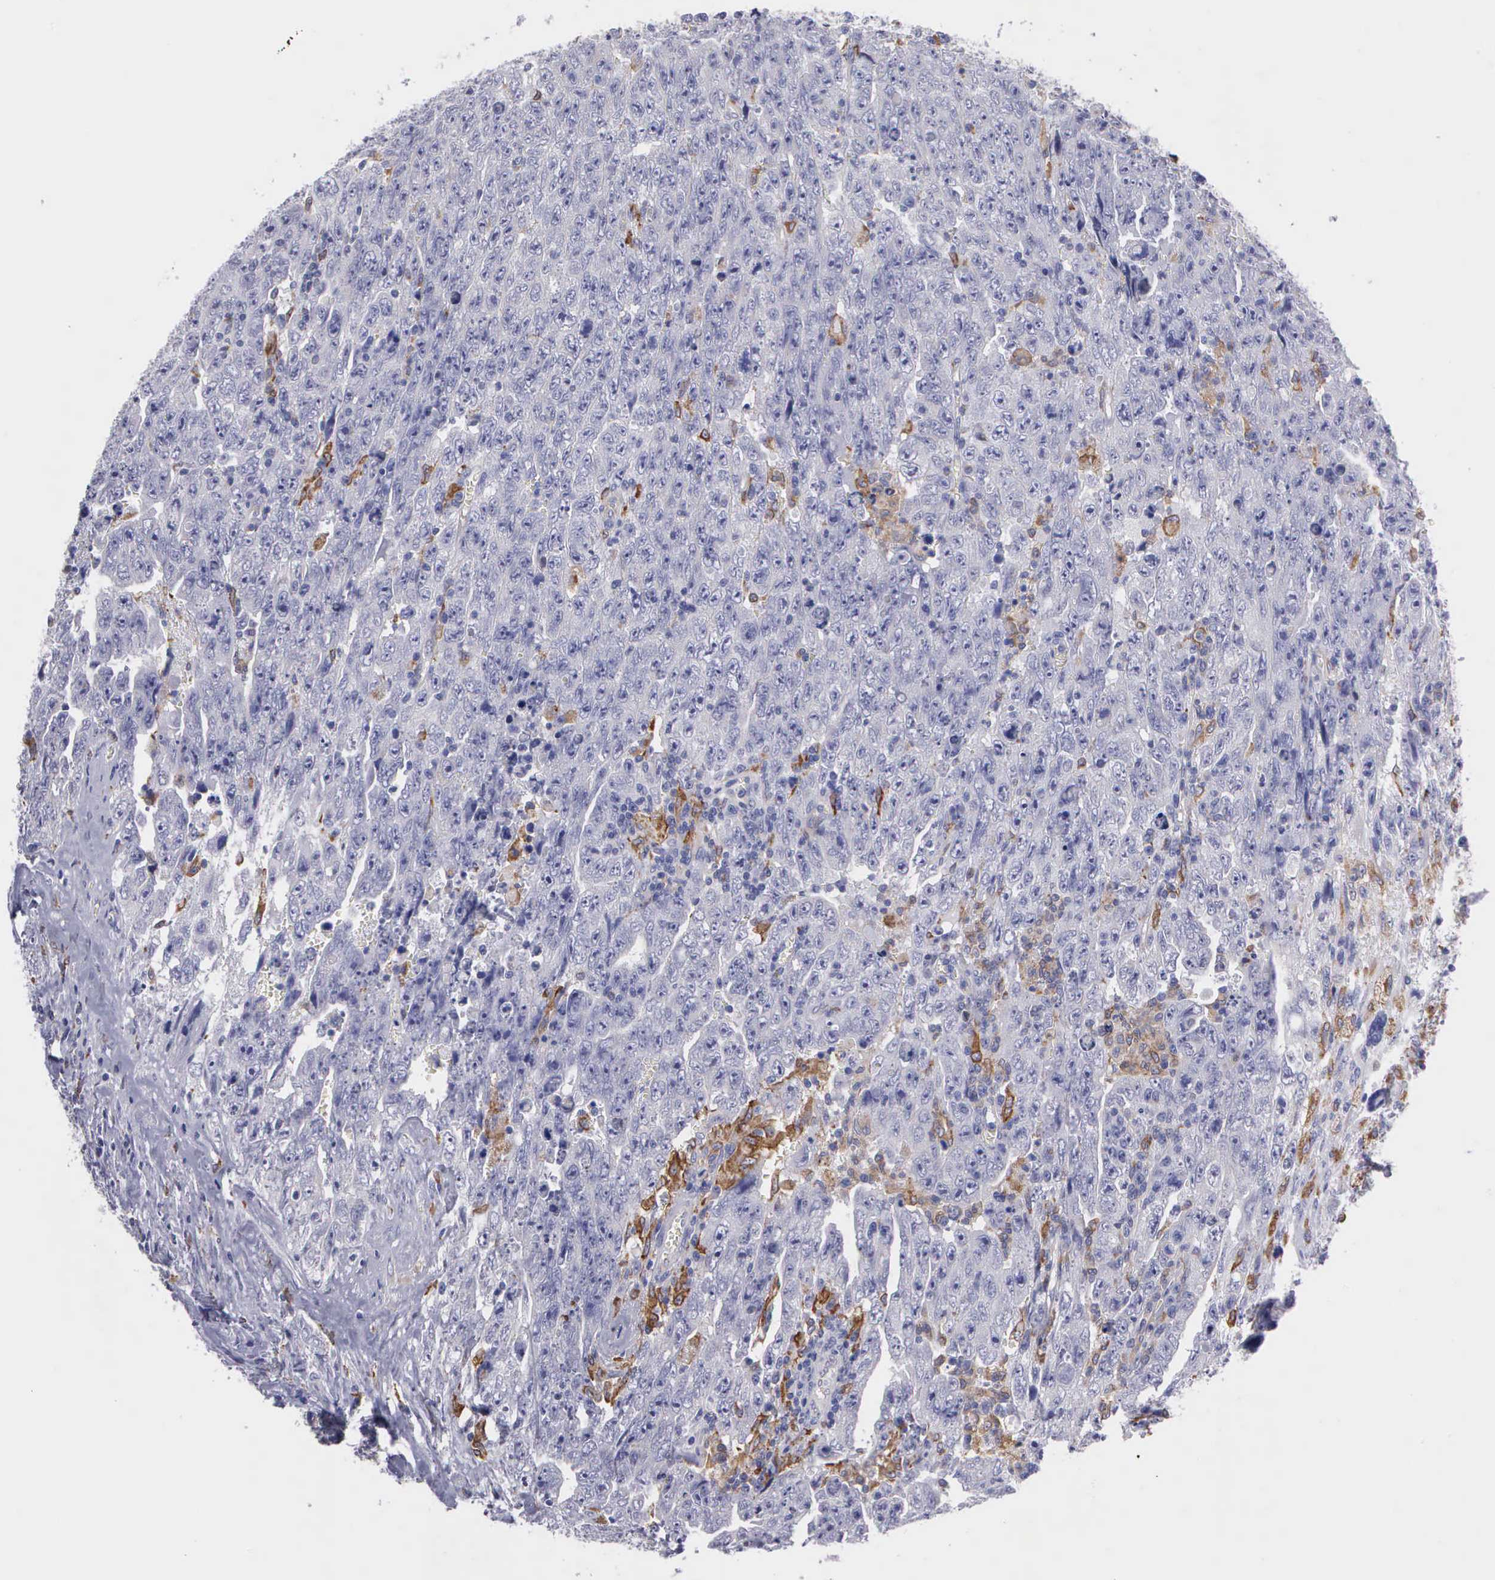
{"staining": {"intensity": "negative", "quantity": "none", "location": "none"}, "tissue": "testis cancer", "cell_type": "Tumor cells", "image_type": "cancer", "snomed": [{"axis": "morphology", "description": "Carcinoma, Embryonal, NOS"}, {"axis": "topography", "description": "Testis"}], "caption": "IHC image of testis embryonal carcinoma stained for a protein (brown), which exhibits no staining in tumor cells.", "gene": "TYRP1", "patient": {"sex": "male", "age": 28}}